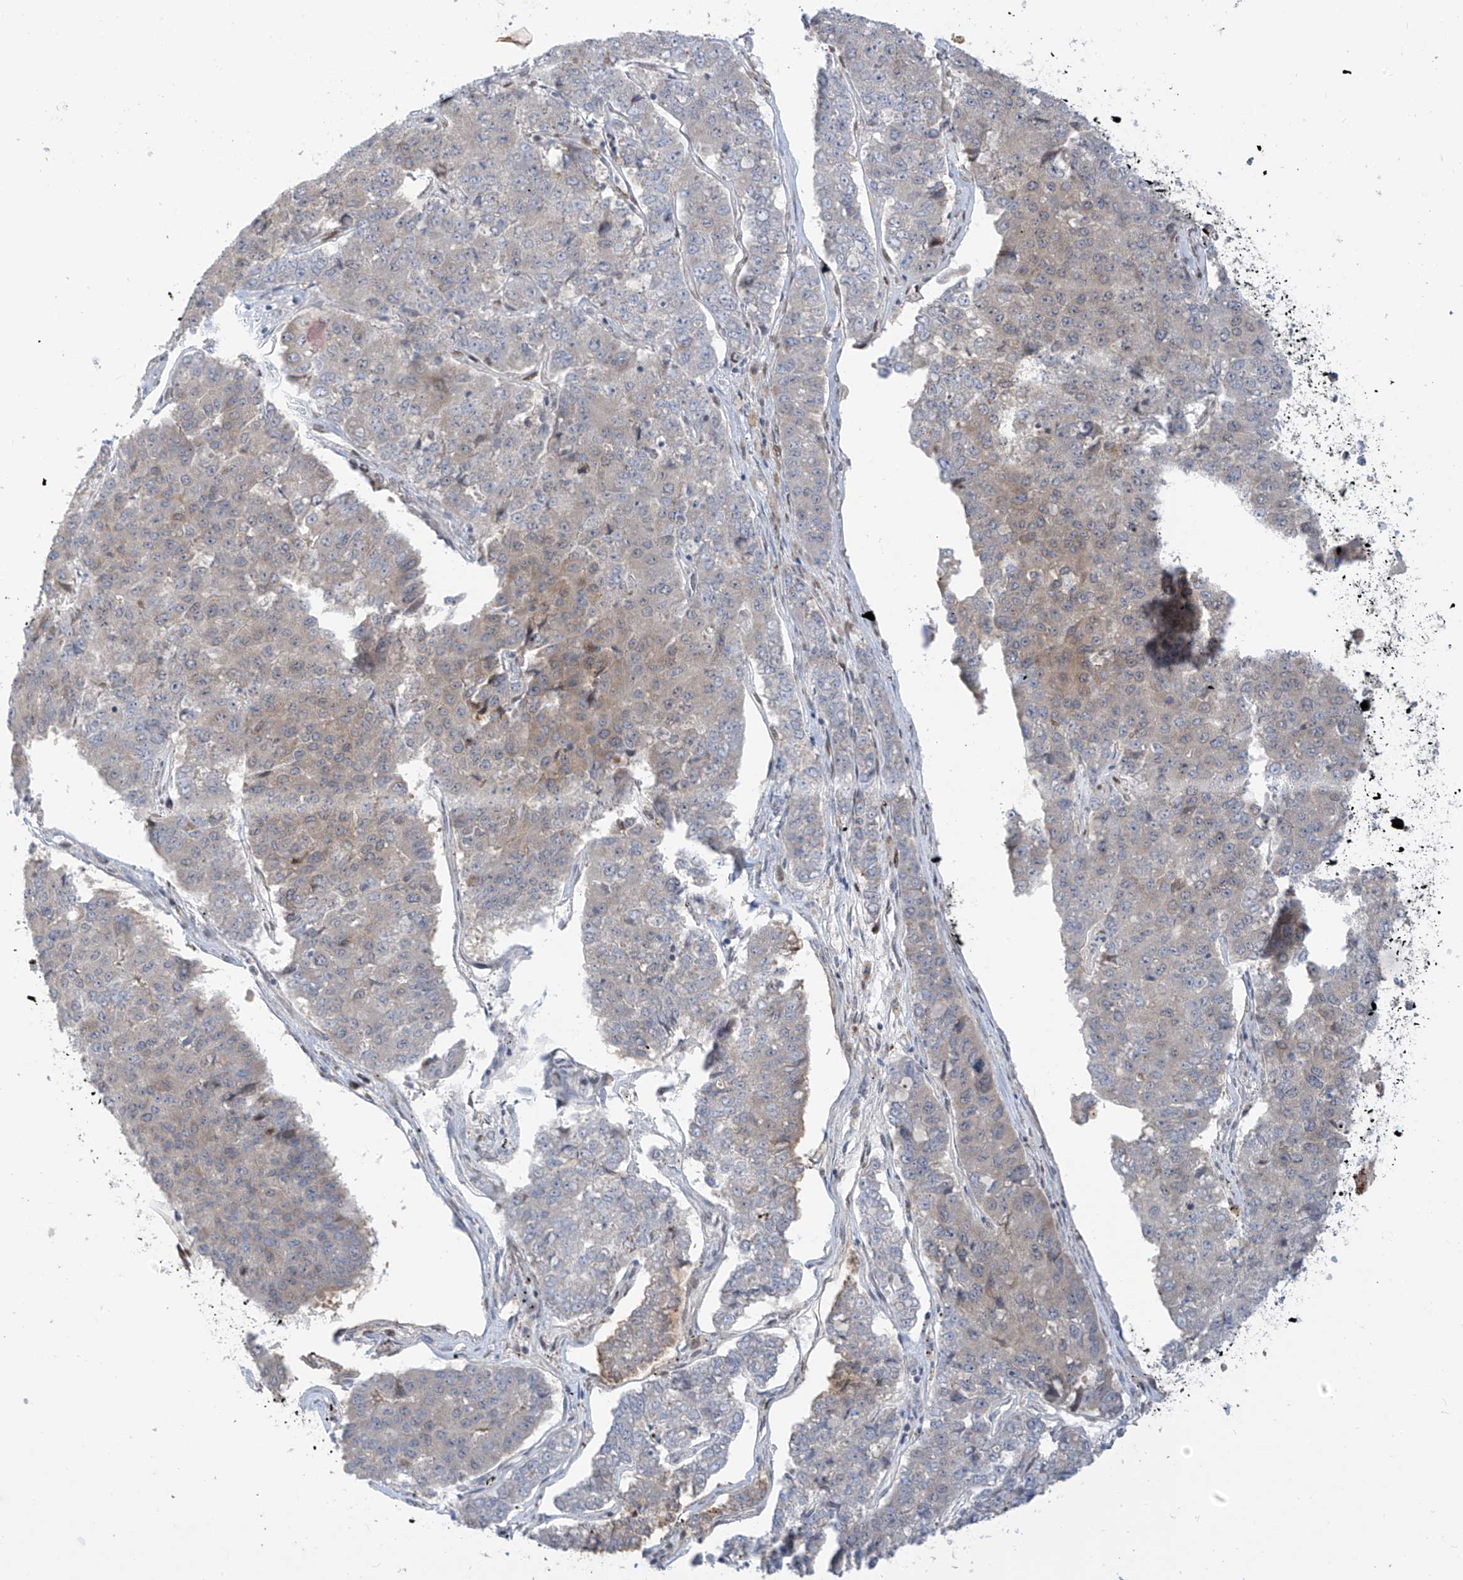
{"staining": {"intensity": "moderate", "quantity": "<25%", "location": "cytoplasmic/membranous"}, "tissue": "pancreatic cancer", "cell_type": "Tumor cells", "image_type": "cancer", "snomed": [{"axis": "morphology", "description": "Adenocarcinoma, NOS"}, {"axis": "topography", "description": "Pancreas"}], "caption": "Tumor cells show moderate cytoplasmic/membranous expression in about <25% of cells in pancreatic adenocarcinoma.", "gene": "PM20D2", "patient": {"sex": "male", "age": 50}}